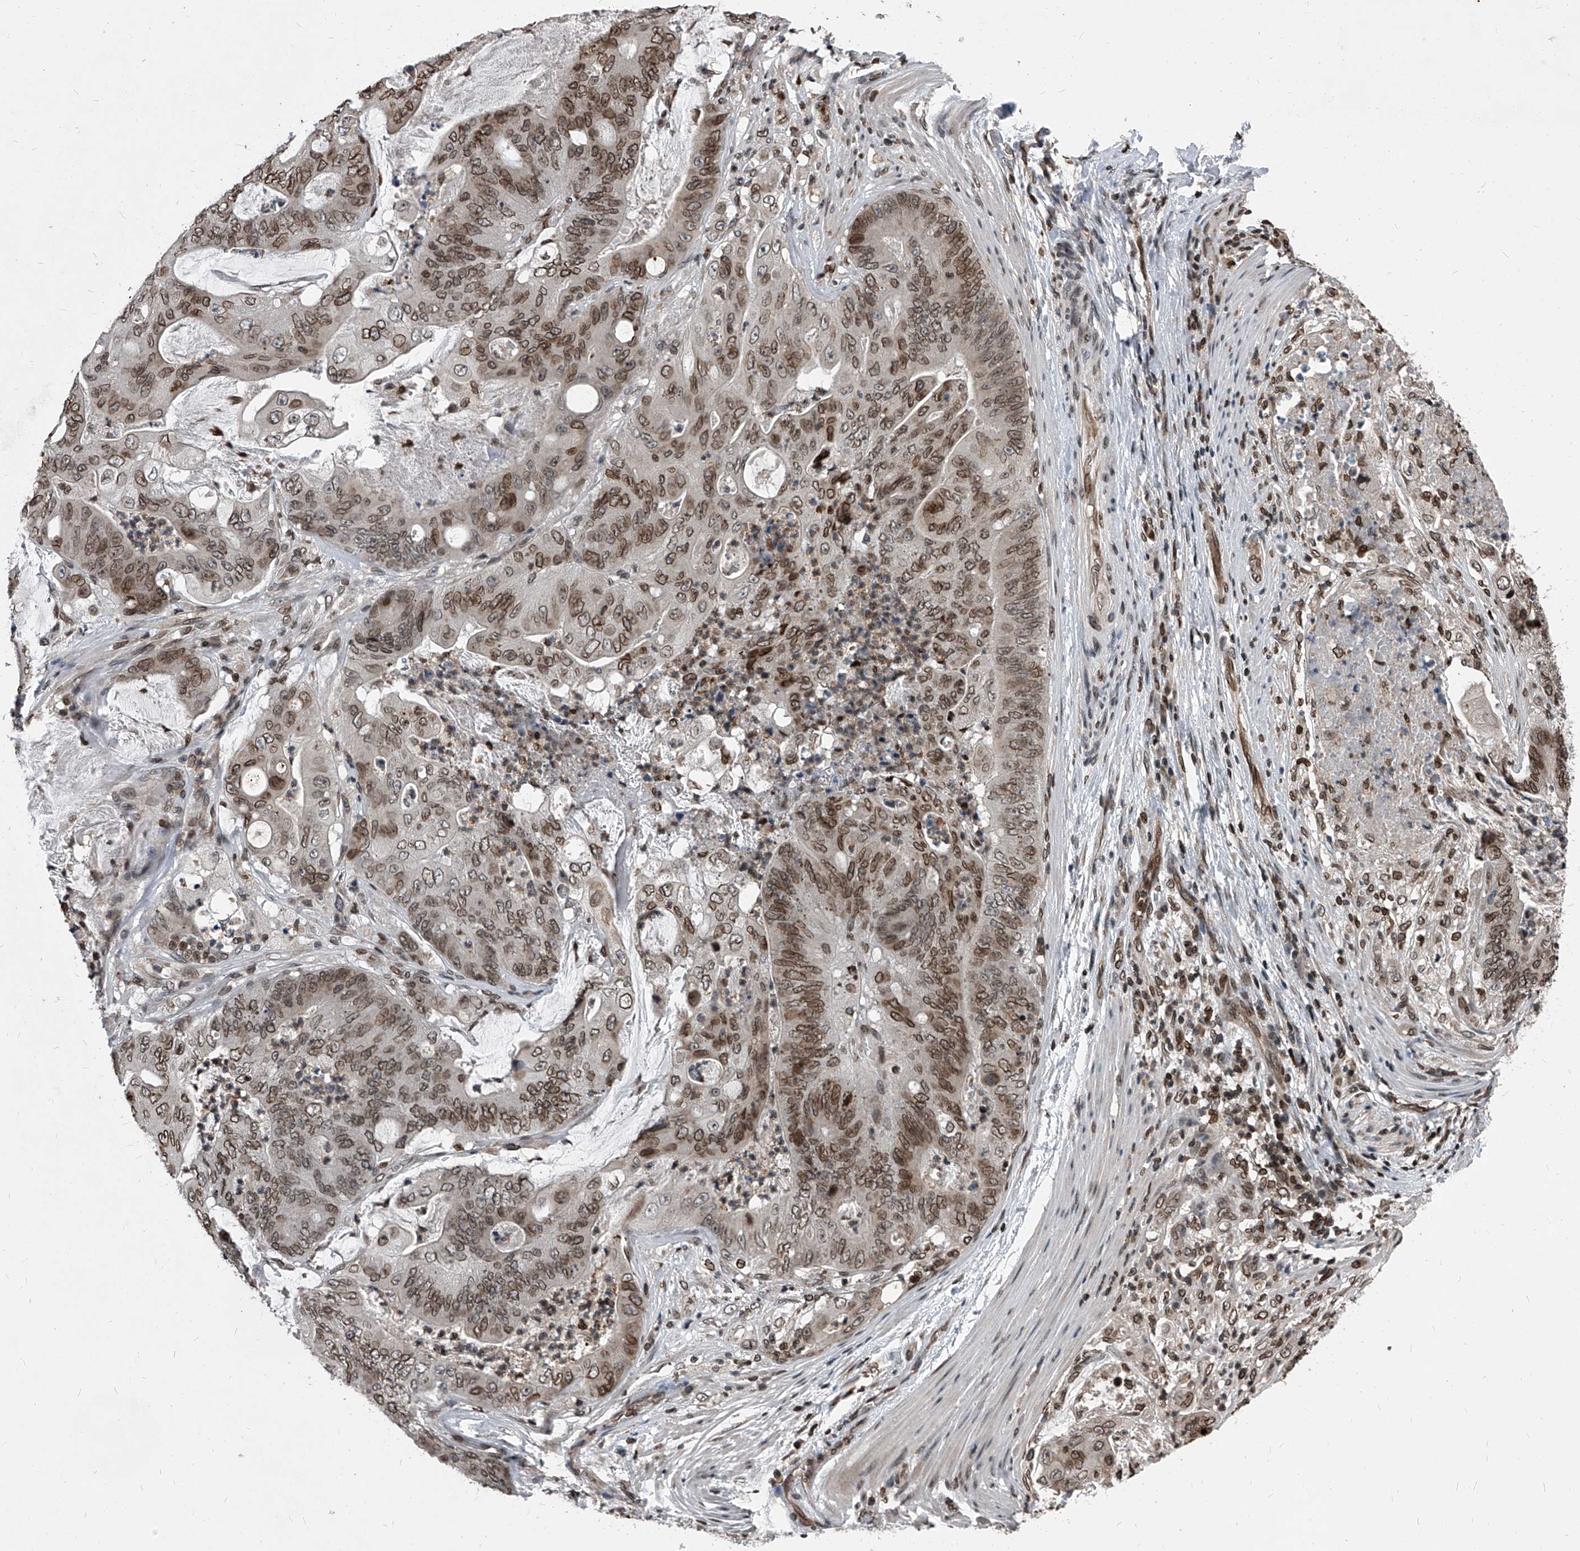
{"staining": {"intensity": "moderate", "quantity": ">75%", "location": "cytoplasmic/membranous,nuclear"}, "tissue": "stomach cancer", "cell_type": "Tumor cells", "image_type": "cancer", "snomed": [{"axis": "morphology", "description": "Adenocarcinoma, NOS"}, {"axis": "topography", "description": "Stomach"}], "caption": "Human stomach adenocarcinoma stained with a protein marker demonstrates moderate staining in tumor cells.", "gene": "PHF20", "patient": {"sex": "female", "age": 73}}